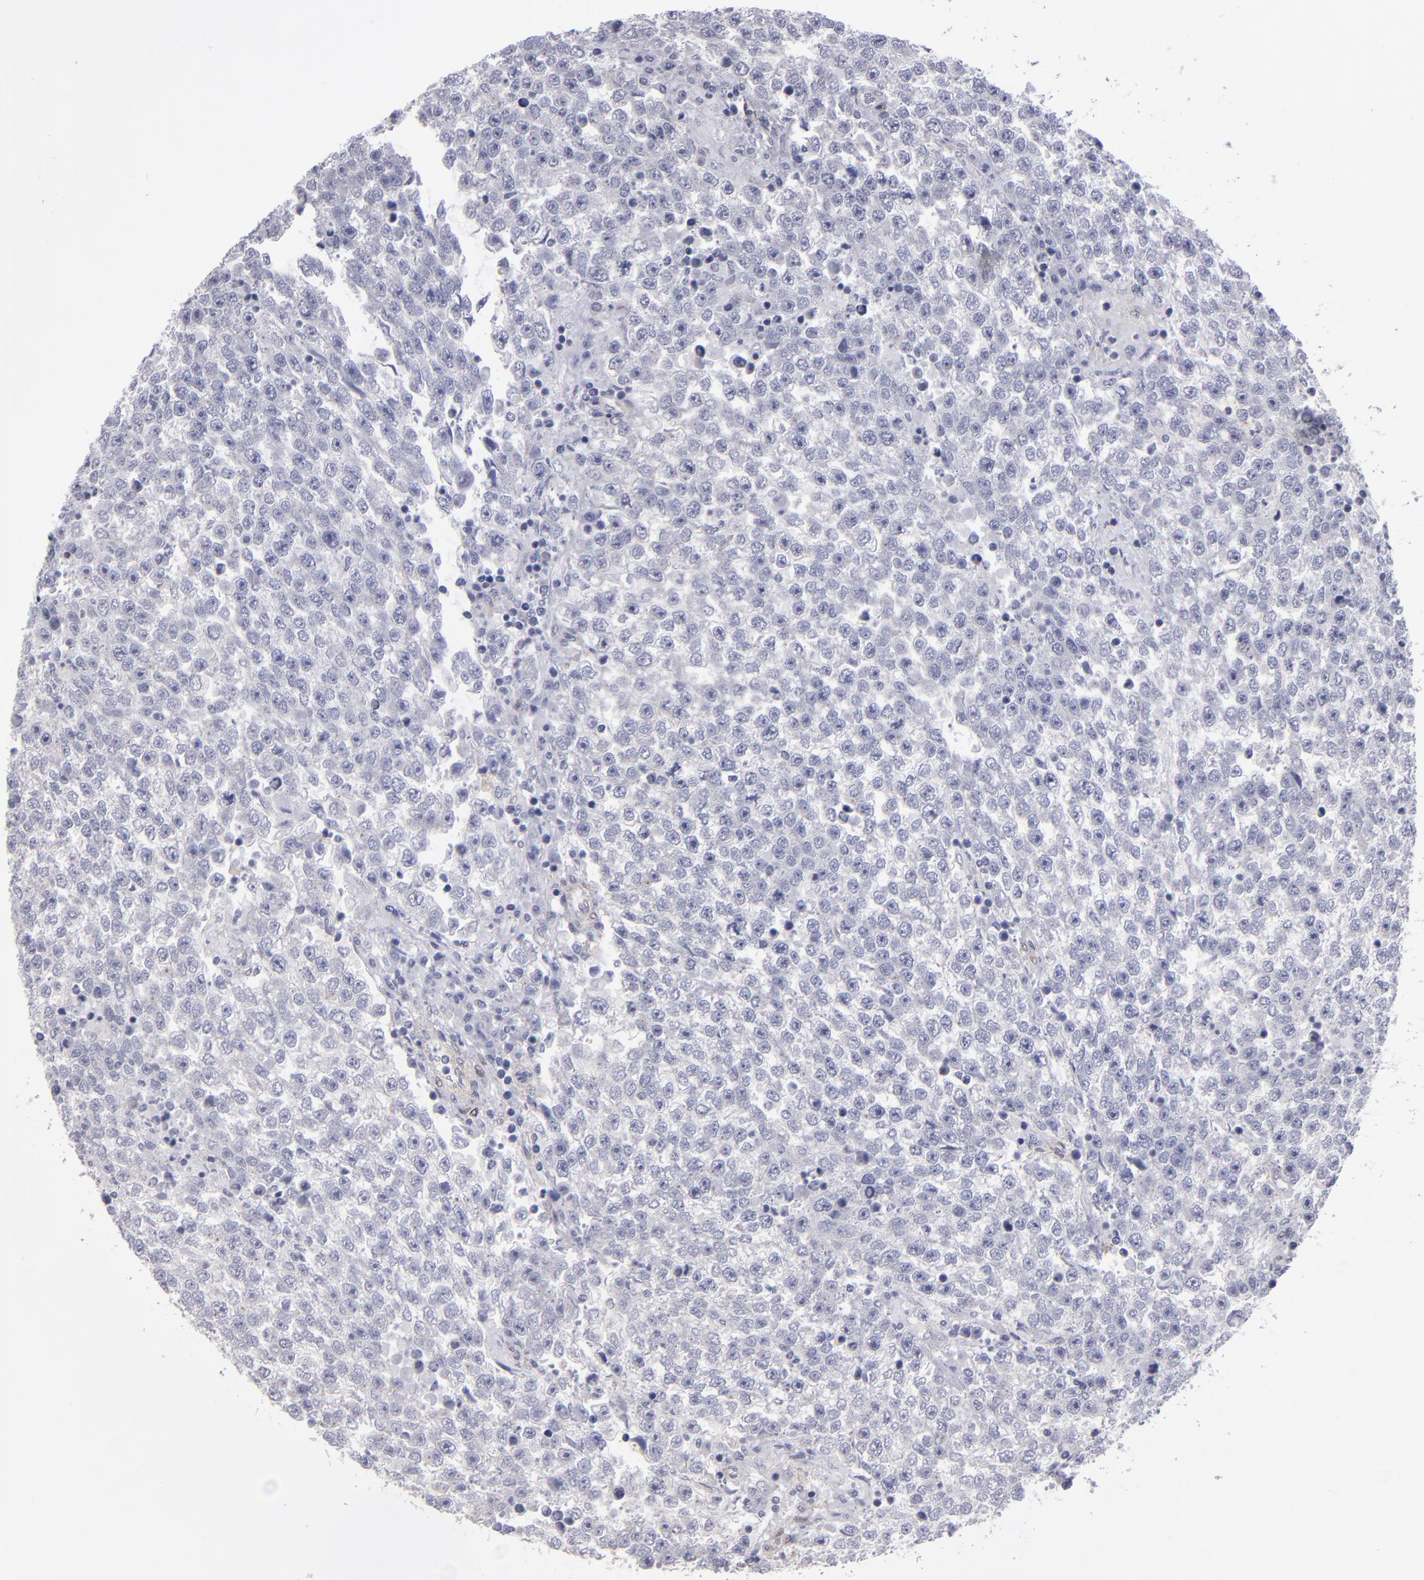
{"staining": {"intensity": "weak", "quantity": ">75%", "location": "cytoplasmic/membranous"}, "tissue": "testis cancer", "cell_type": "Tumor cells", "image_type": "cancer", "snomed": [{"axis": "morphology", "description": "Seminoma, NOS"}, {"axis": "topography", "description": "Testis"}], "caption": "Immunohistochemistry (IHC) image of human testis seminoma stained for a protein (brown), which reveals low levels of weak cytoplasmic/membranous positivity in about >75% of tumor cells.", "gene": "NDRG2", "patient": {"sex": "male", "age": 36}}